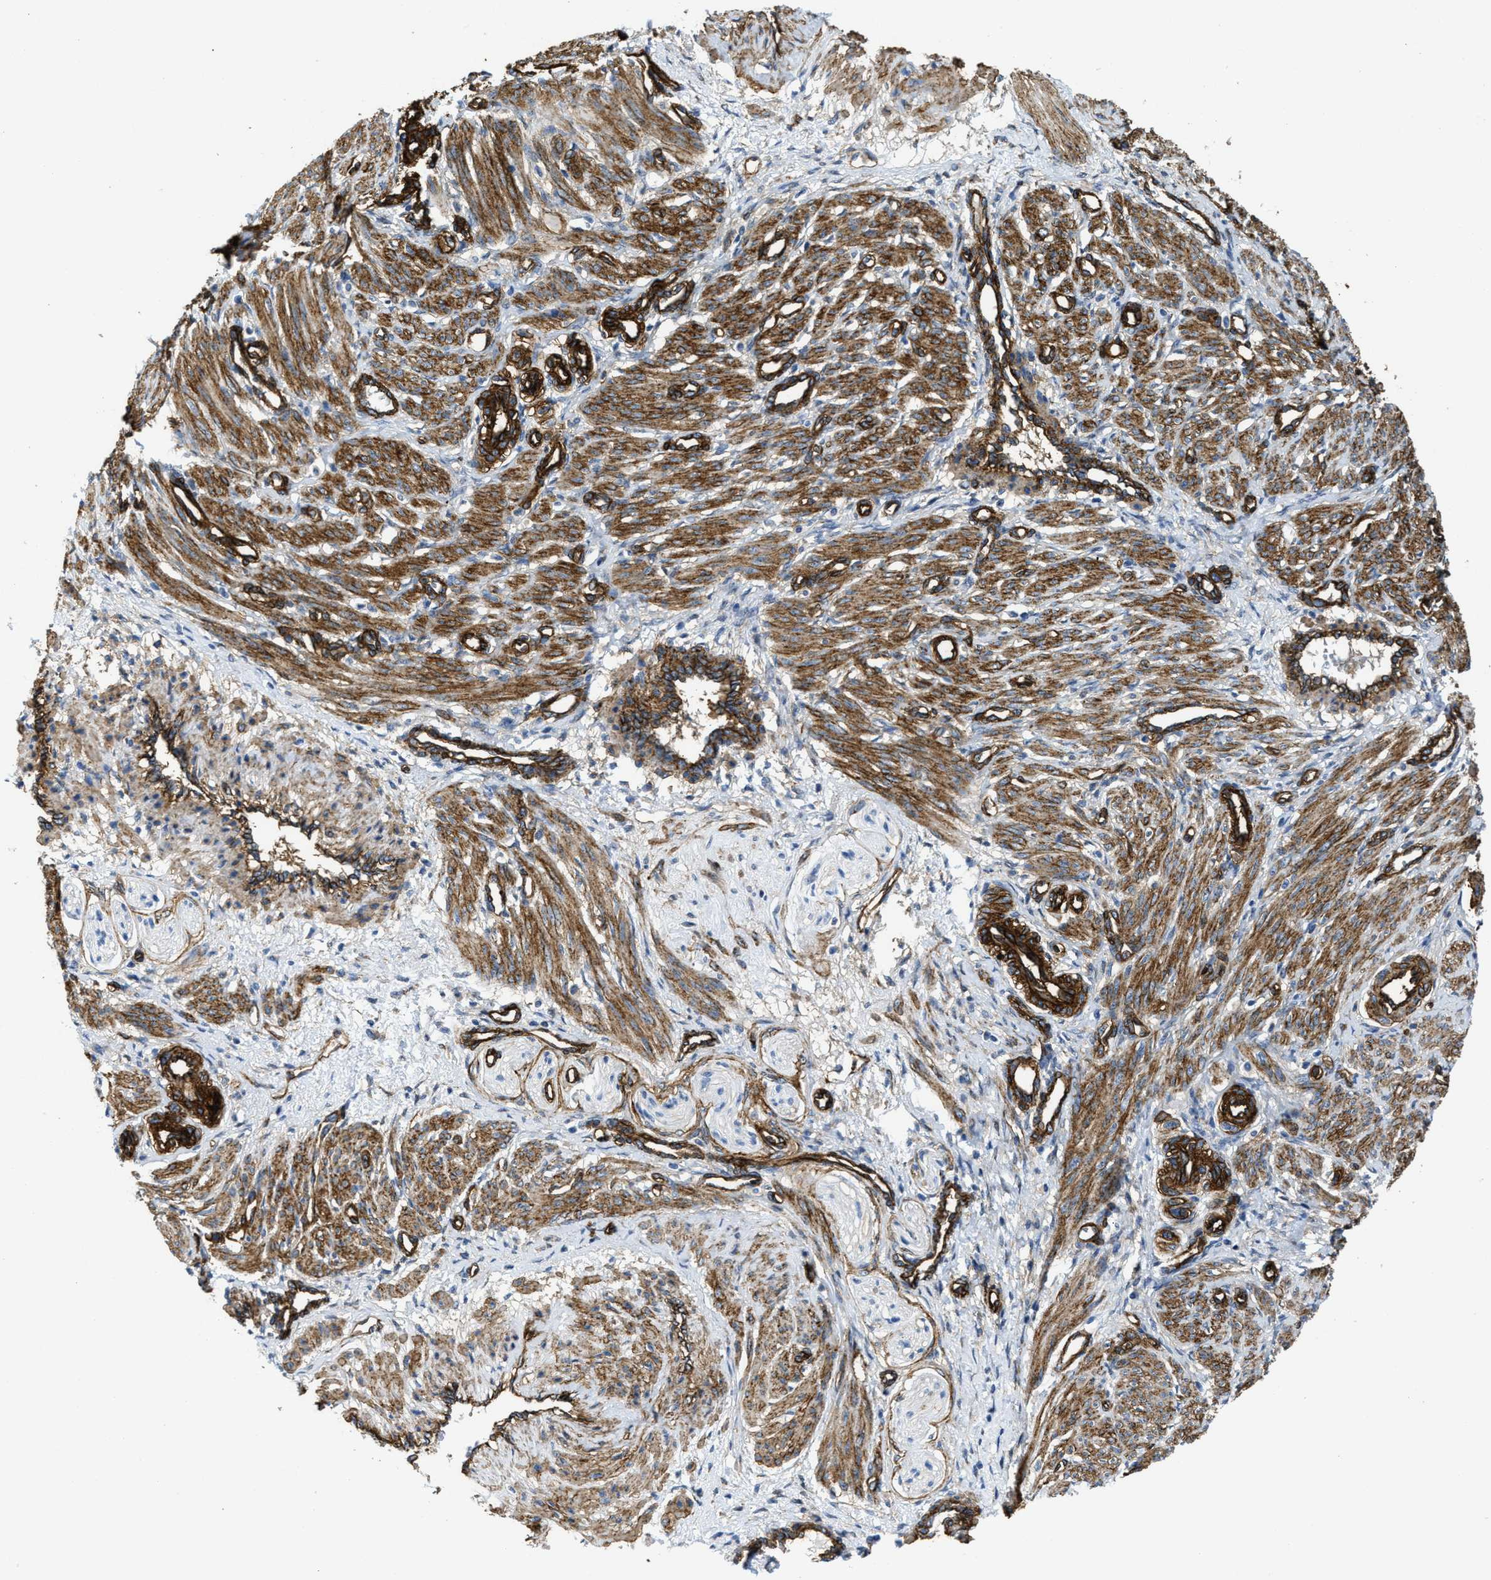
{"staining": {"intensity": "moderate", "quantity": ">75%", "location": "cytoplasmic/membranous"}, "tissue": "smooth muscle", "cell_type": "Smooth muscle cells", "image_type": "normal", "snomed": [{"axis": "morphology", "description": "Normal tissue, NOS"}, {"axis": "topography", "description": "Endometrium"}], "caption": "IHC histopathology image of normal smooth muscle stained for a protein (brown), which shows medium levels of moderate cytoplasmic/membranous staining in about >75% of smooth muscle cells.", "gene": "NAB1", "patient": {"sex": "female", "age": 33}}